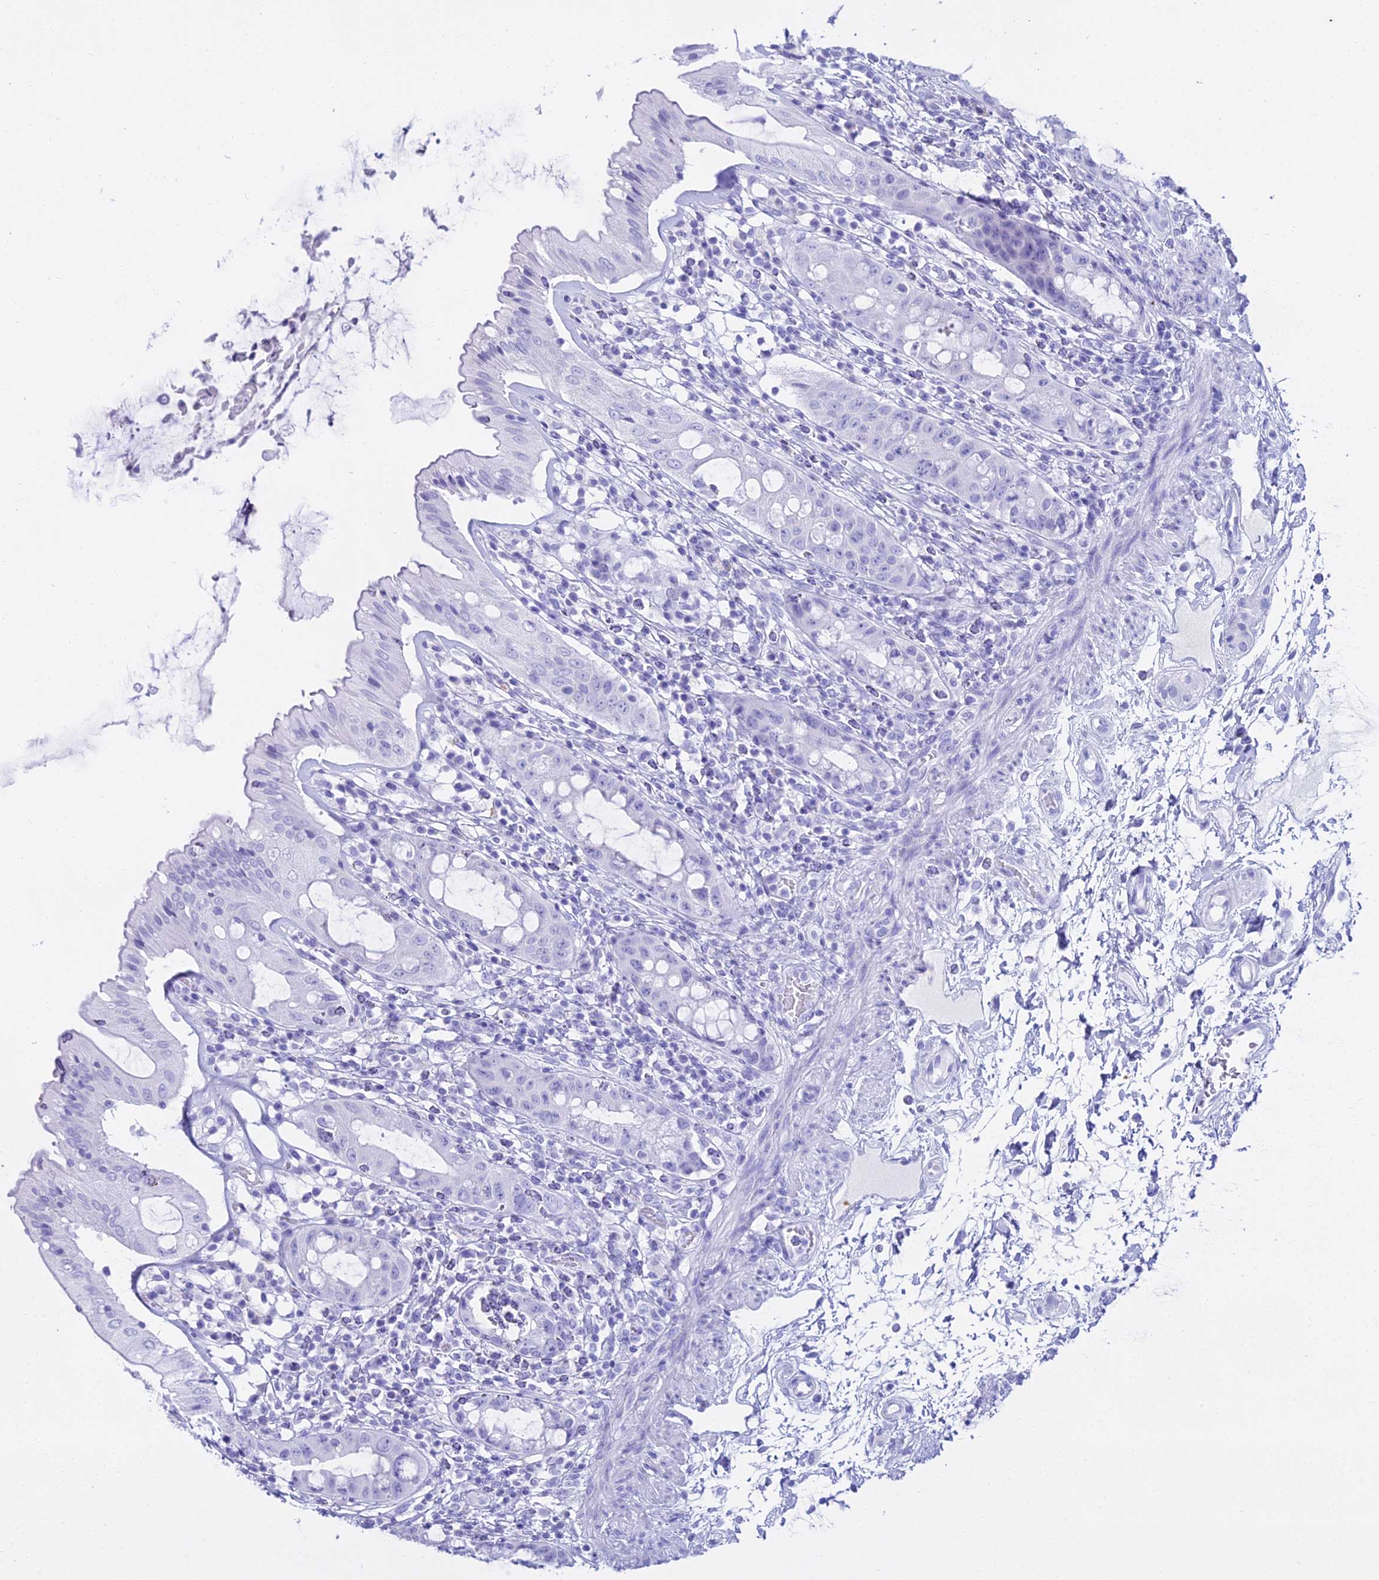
{"staining": {"intensity": "negative", "quantity": "none", "location": "none"}, "tissue": "rectum", "cell_type": "Glandular cells", "image_type": "normal", "snomed": [{"axis": "morphology", "description": "Normal tissue, NOS"}, {"axis": "topography", "description": "Rectum"}], "caption": "DAB (3,3'-diaminobenzidine) immunohistochemical staining of normal human rectum displays no significant staining in glandular cells.", "gene": "CGB1", "patient": {"sex": "female", "age": 57}}